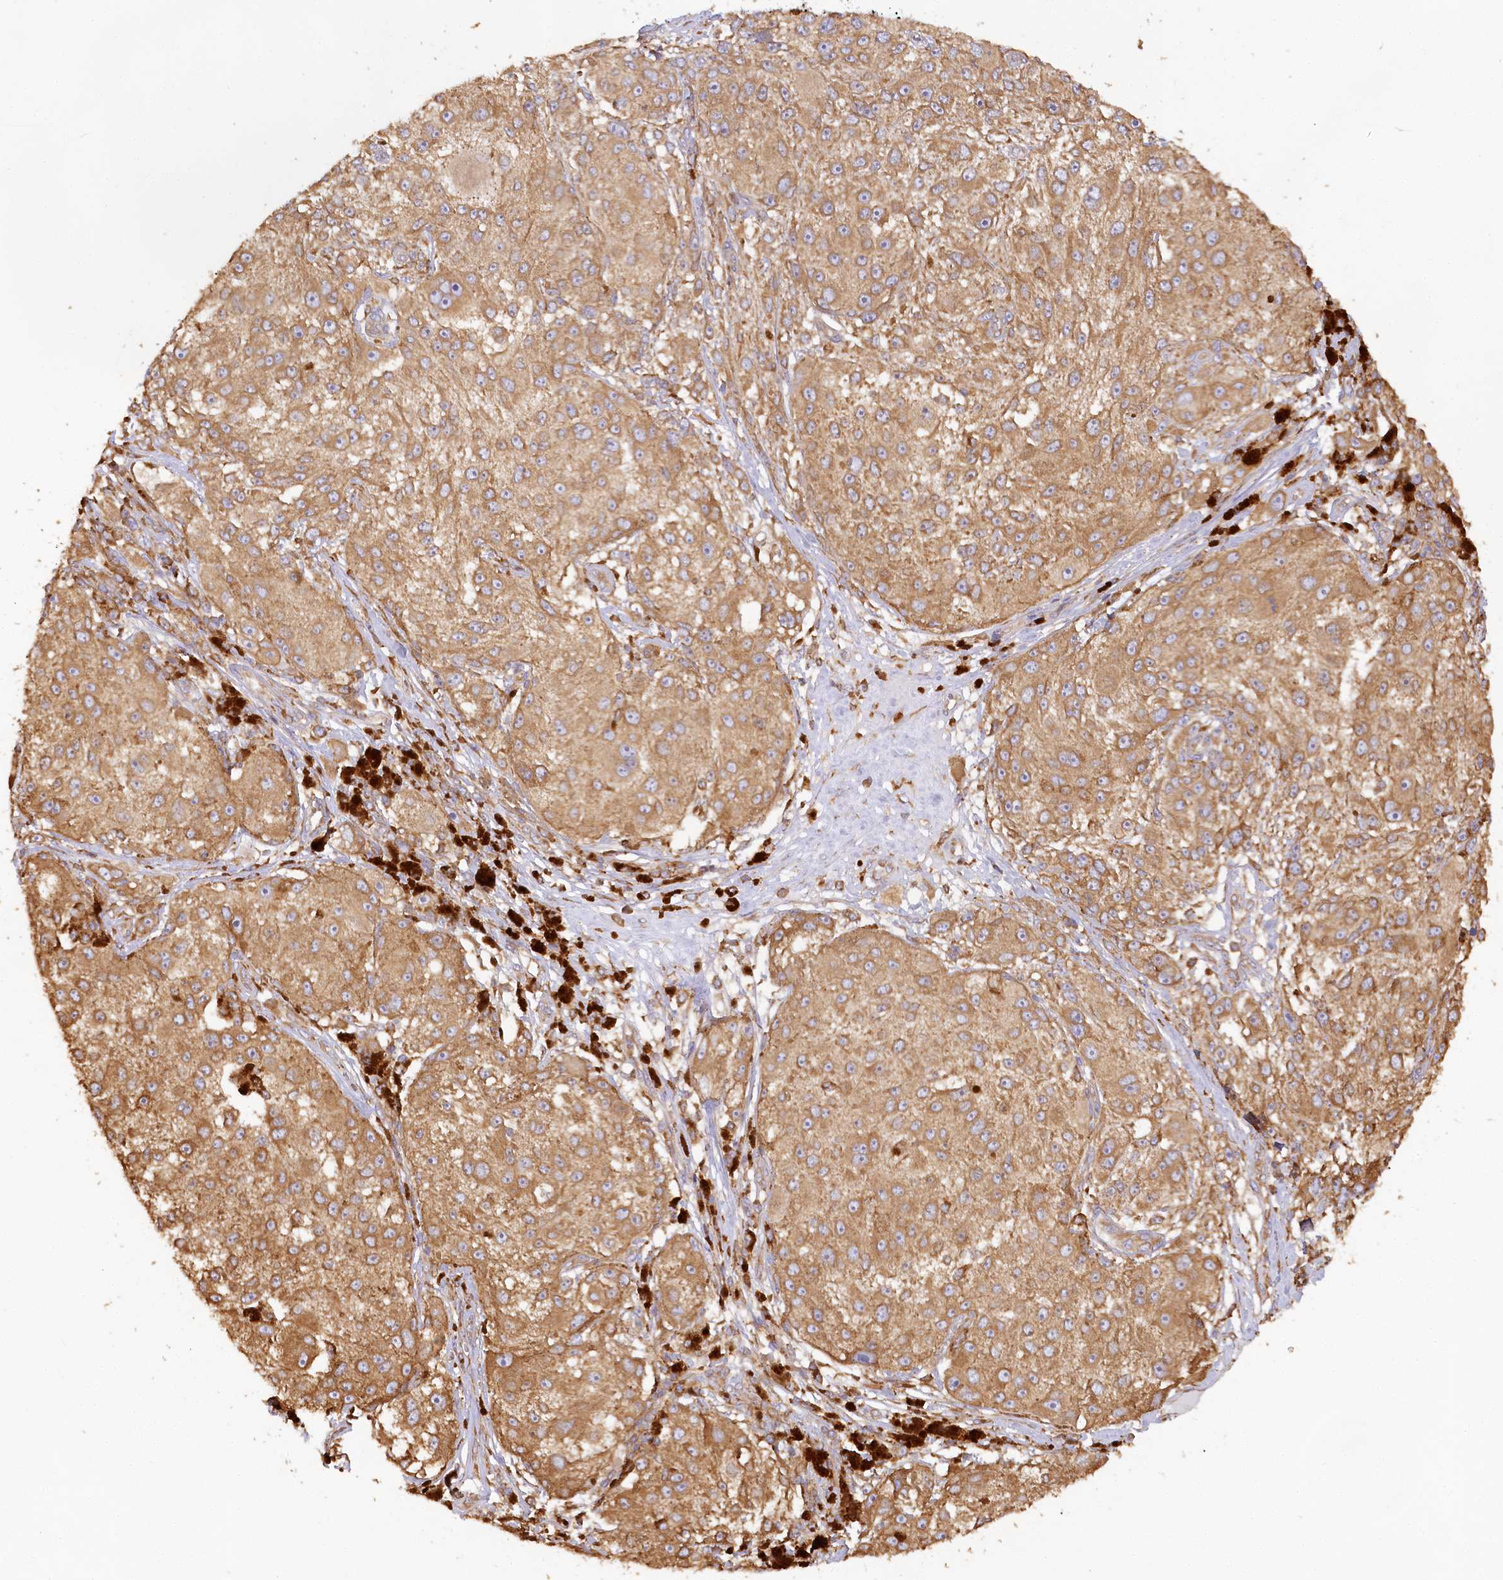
{"staining": {"intensity": "moderate", "quantity": ">75%", "location": "cytoplasmic/membranous"}, "tissue": "melanoma", "cell_type": "Tumor cells", "image_type": "cancer", "snomed": [{"axis": "morphology", "description": "Necrosis, NOS"}, {"axis": "morphology", "description": "Malignant melanoma, NOS"}, {"axis": "topography", "description": "Skin"}], "caption": "A micrograph showing moderate cytoplasmic/membranous positivity in approximately >75% of tumor cells in melanoma, as visualized by brown immunohistochemical staining.", "gene": "ACAP2", "patient": {"sex": "female", "age": 87}}